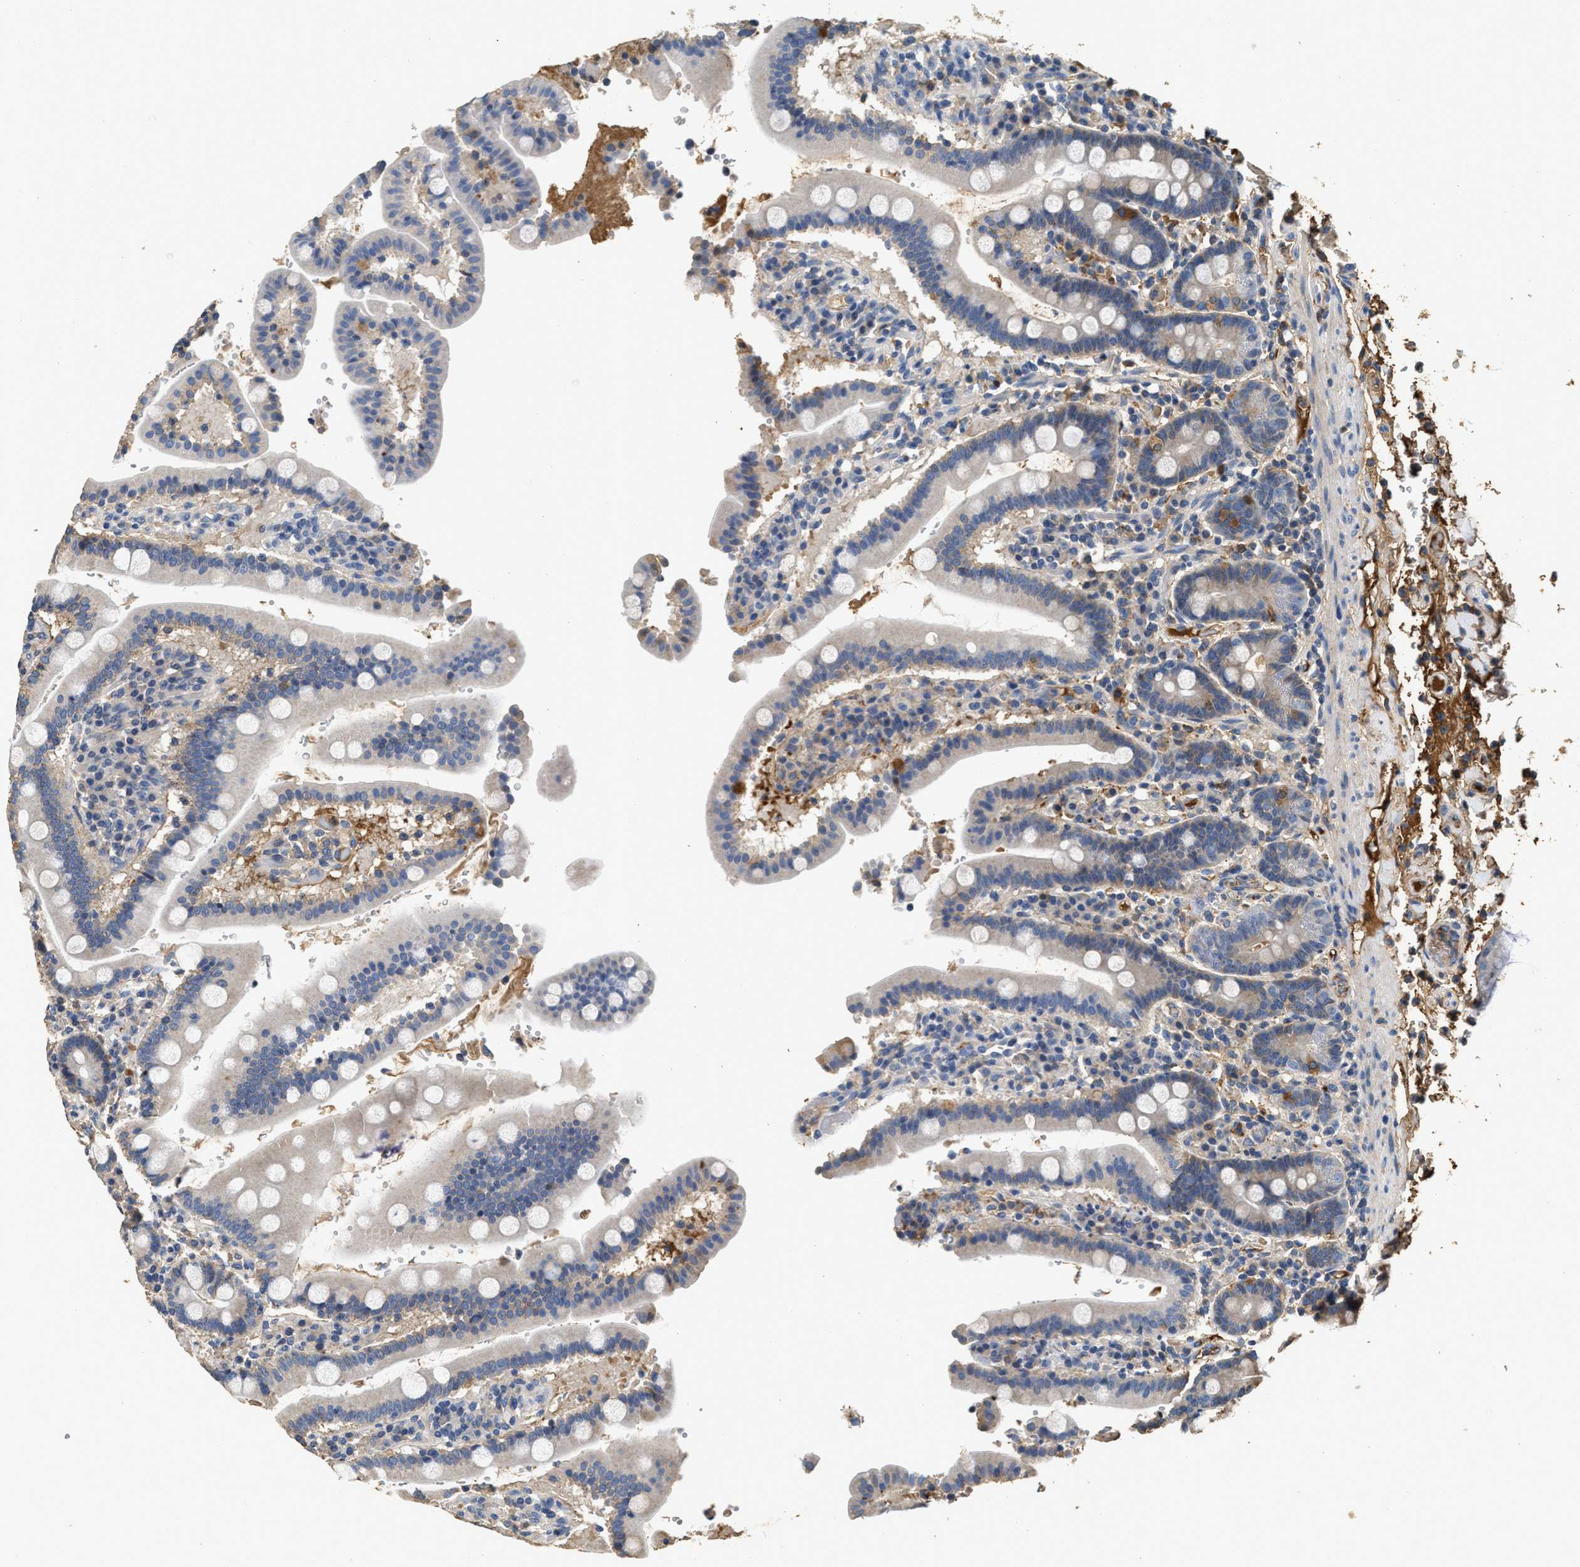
{"staining": {"intensity": "moderate", "quantity": "<25%", "location": "cytoplasmic/membranous"}, "tissue": "duodenum", "cell_type": "Glandular cells", "image_type": "normal", "snomed": [{"axis": "morphology", "description": "Normal tissue, NOS"}, {"axis": "topography", "description": "Small intestine, NOS"}], "caption": "Moderate cytoplasmic/membranous staining for a protein is seen in about <25% of glandular cells of normal duodenum using immunohistochemistry (IHC).", "gene": "C3", "patient": {"sex": "female", "age": 71}}